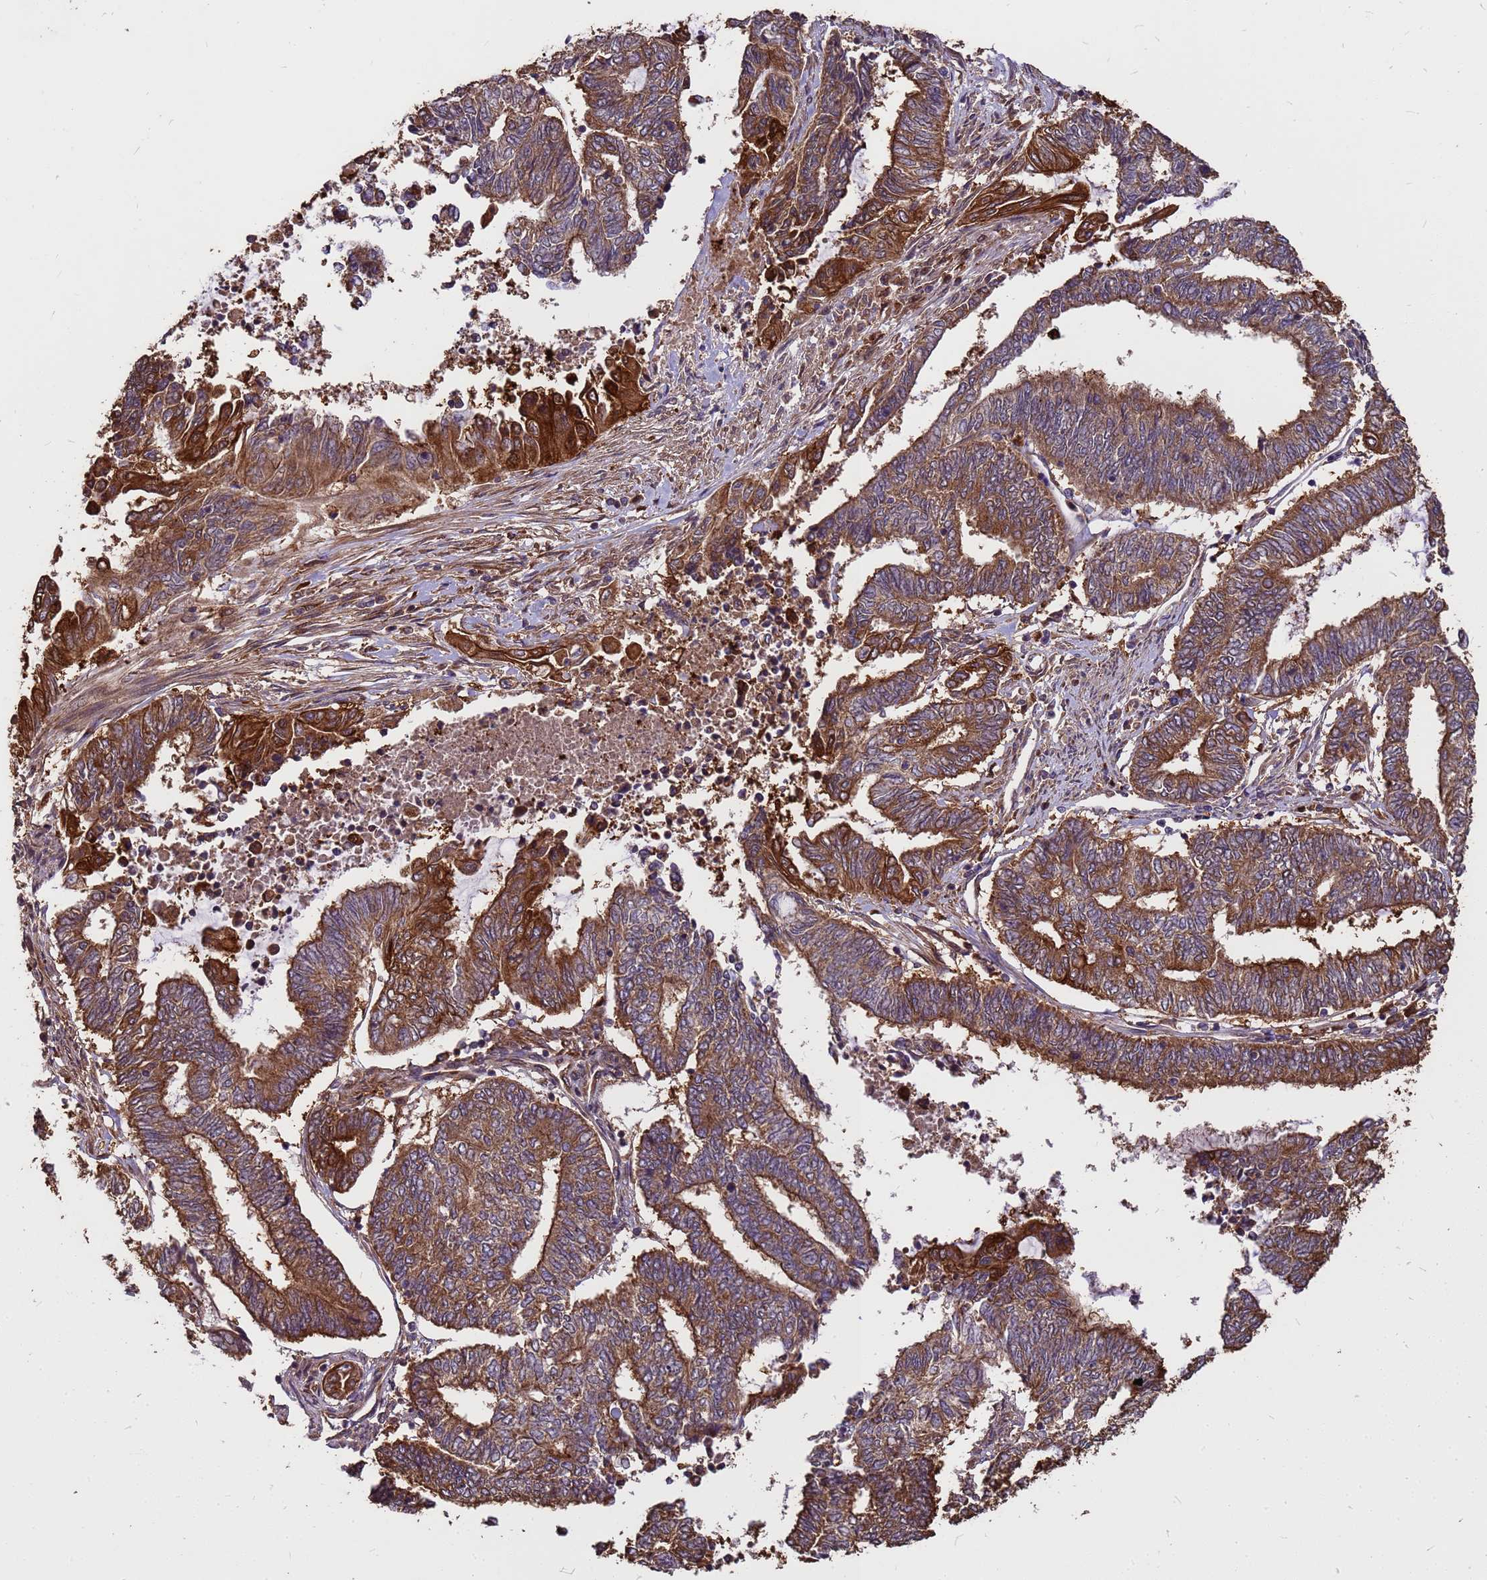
{"staining": {"intensity": "moderate", "quantity": ">75%", "location": "cytoplasmic/membranous"}, "tissue": "endometrial cancer", "cell_type": "Tumor cells", "image_type": "cancer", "snomed": [{"axis": "morphology", "description": "Adenocarcinoma, NOS"}, {"axis": "topography", "description": "Uterus"}, {"axis": "topography", "description": "Endometrium"}], "caption": "DAB (3,3'-diaminobenzidine) immunohistochemical staining of endometrial cancer reveals moderate cytoplasmic/membranous protein positivity in approximately >75% of tumor cells.", "gene": "ZNF618", "patient": {"sex": "female", "age": 70}}